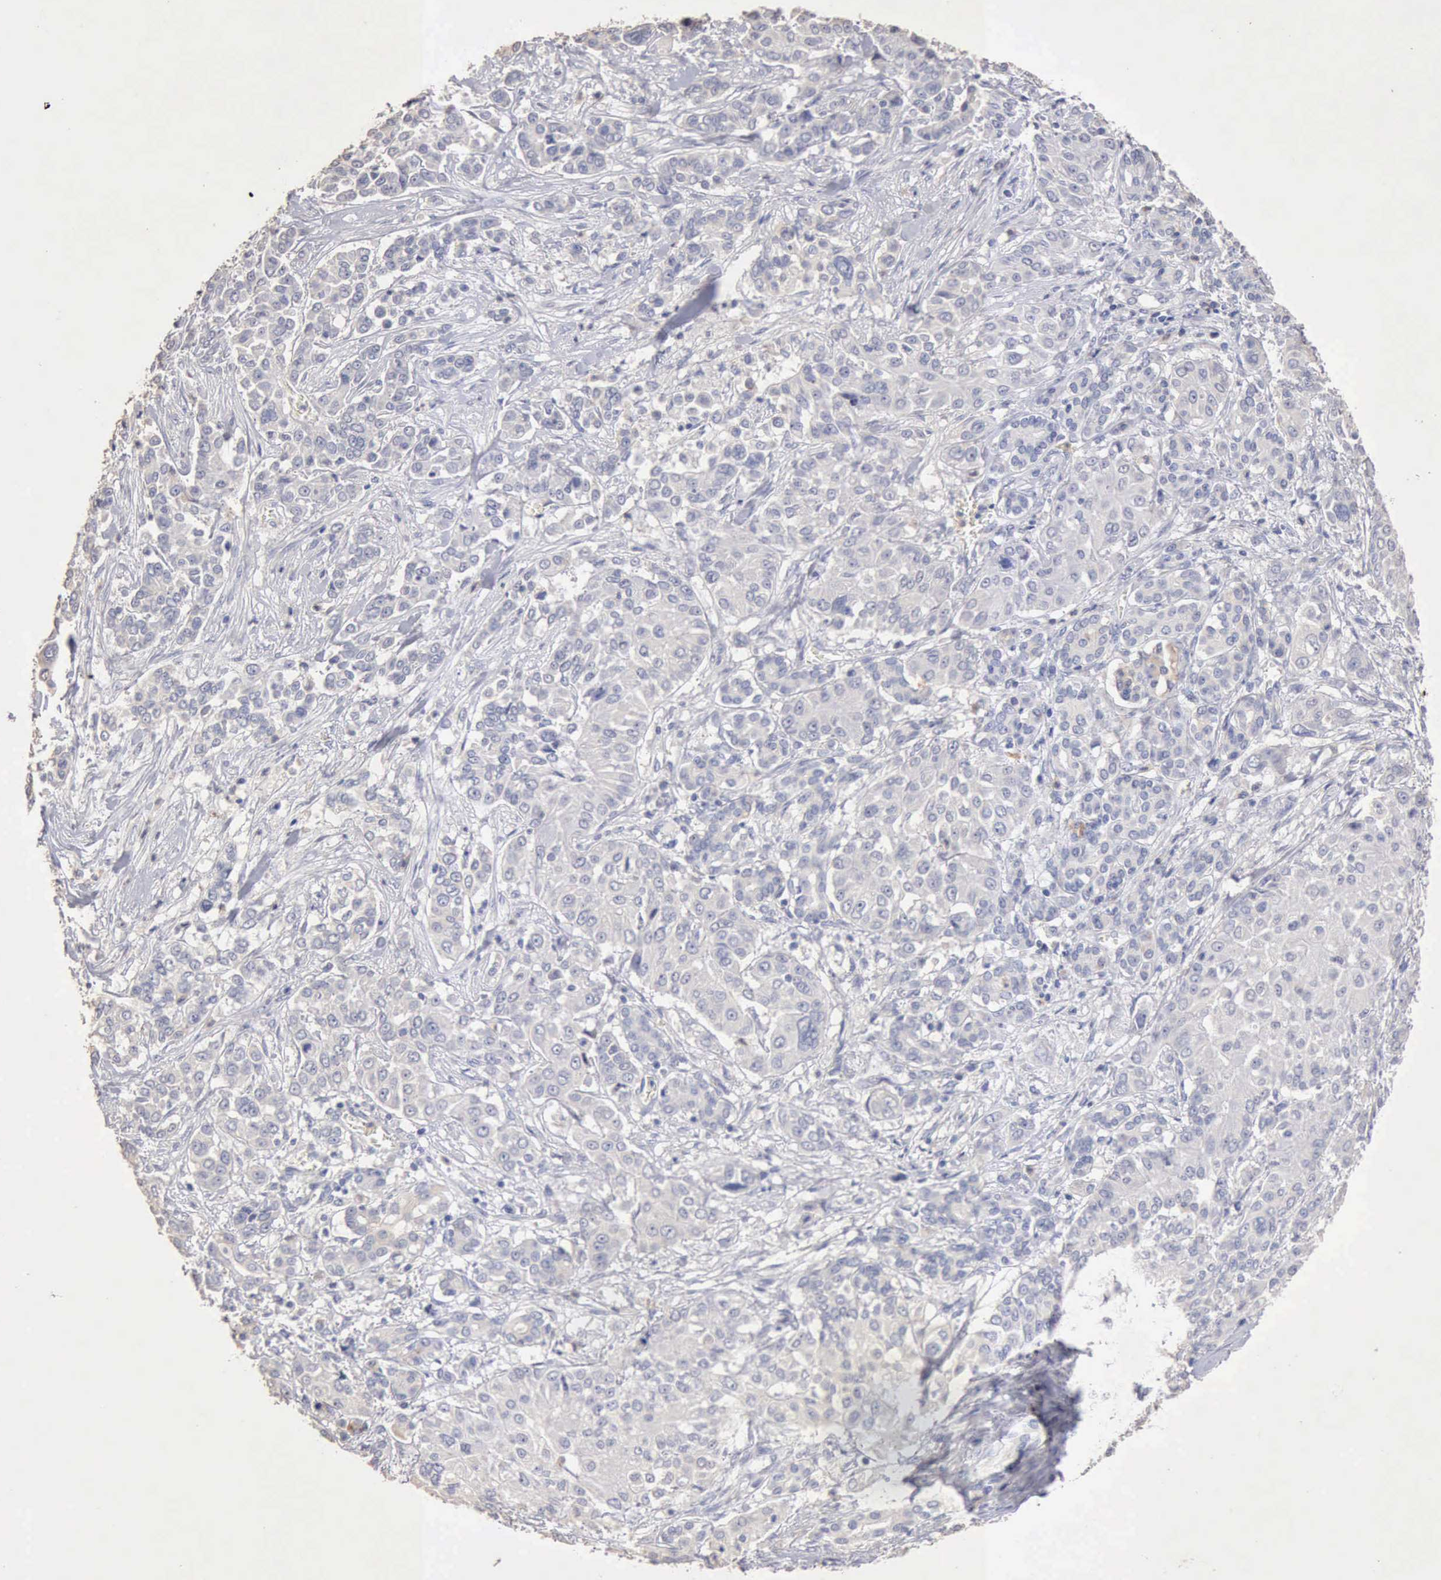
{"staining": {"intensity": "negative", "quantity": "none", "location": "none"}, "tissue": "pancreatic cancer", "cell_type": "Tumor cells", "image_type": "cancer", "snomed": [{"axis": "morphology", "description": "Adenocarcinoma, NOS"}, {"axis": "topography", "description": "Pancreas"}], "caption": "An image of human adenocarcinoma (pancreatic) is negative for staining in tumor cells.", "gene": "KRT6B", "patient": {"sex": "female", "age": 52}}